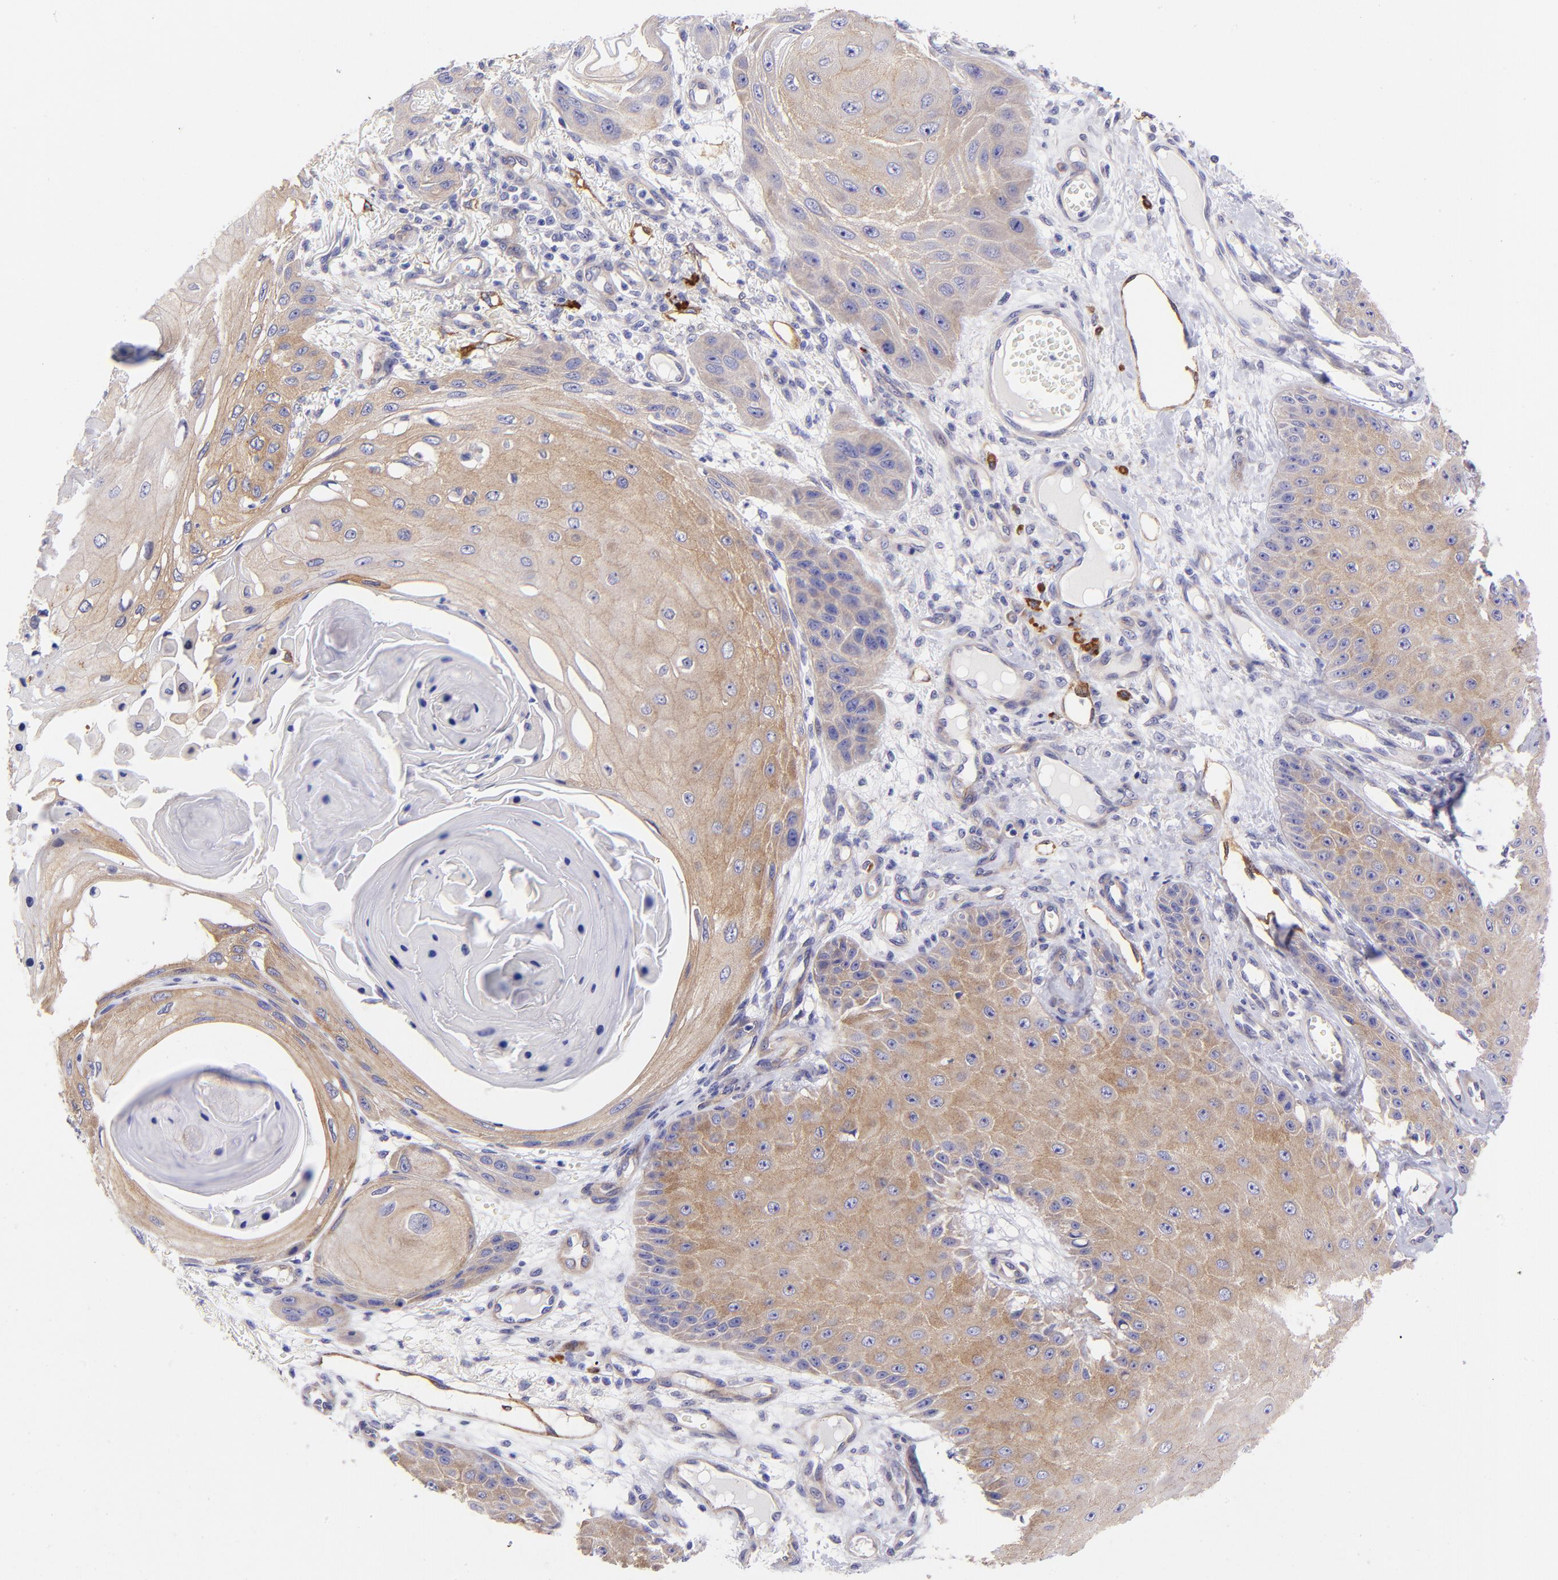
{"staining": {"intensity": "moderate", "quantity": "25%-75%", "location": "cytoplasmic/membranous"}, "tissue": "skin cancer", "cell_type": "Tumor cells", "image_type": "cancer", "snomed": [{"axis": "morphology", "description": "Squamous cell carcinoma, NOS"}, {"axis": "topography", "description": "Skin"}], "caption": "Immunohistochemistry (IHC) image of neoplastic tissue: skin cancer (squamous cell carcinoma) stained using IHC shows medium levels of moderate protein expression localized specifically in the cytoplasmic/membranous of tumor cells, appearing as a cytoplasmic/membranous brown color.", "gene": "PPFIBP1", "patient": {"sex": "female", "age": 40}}